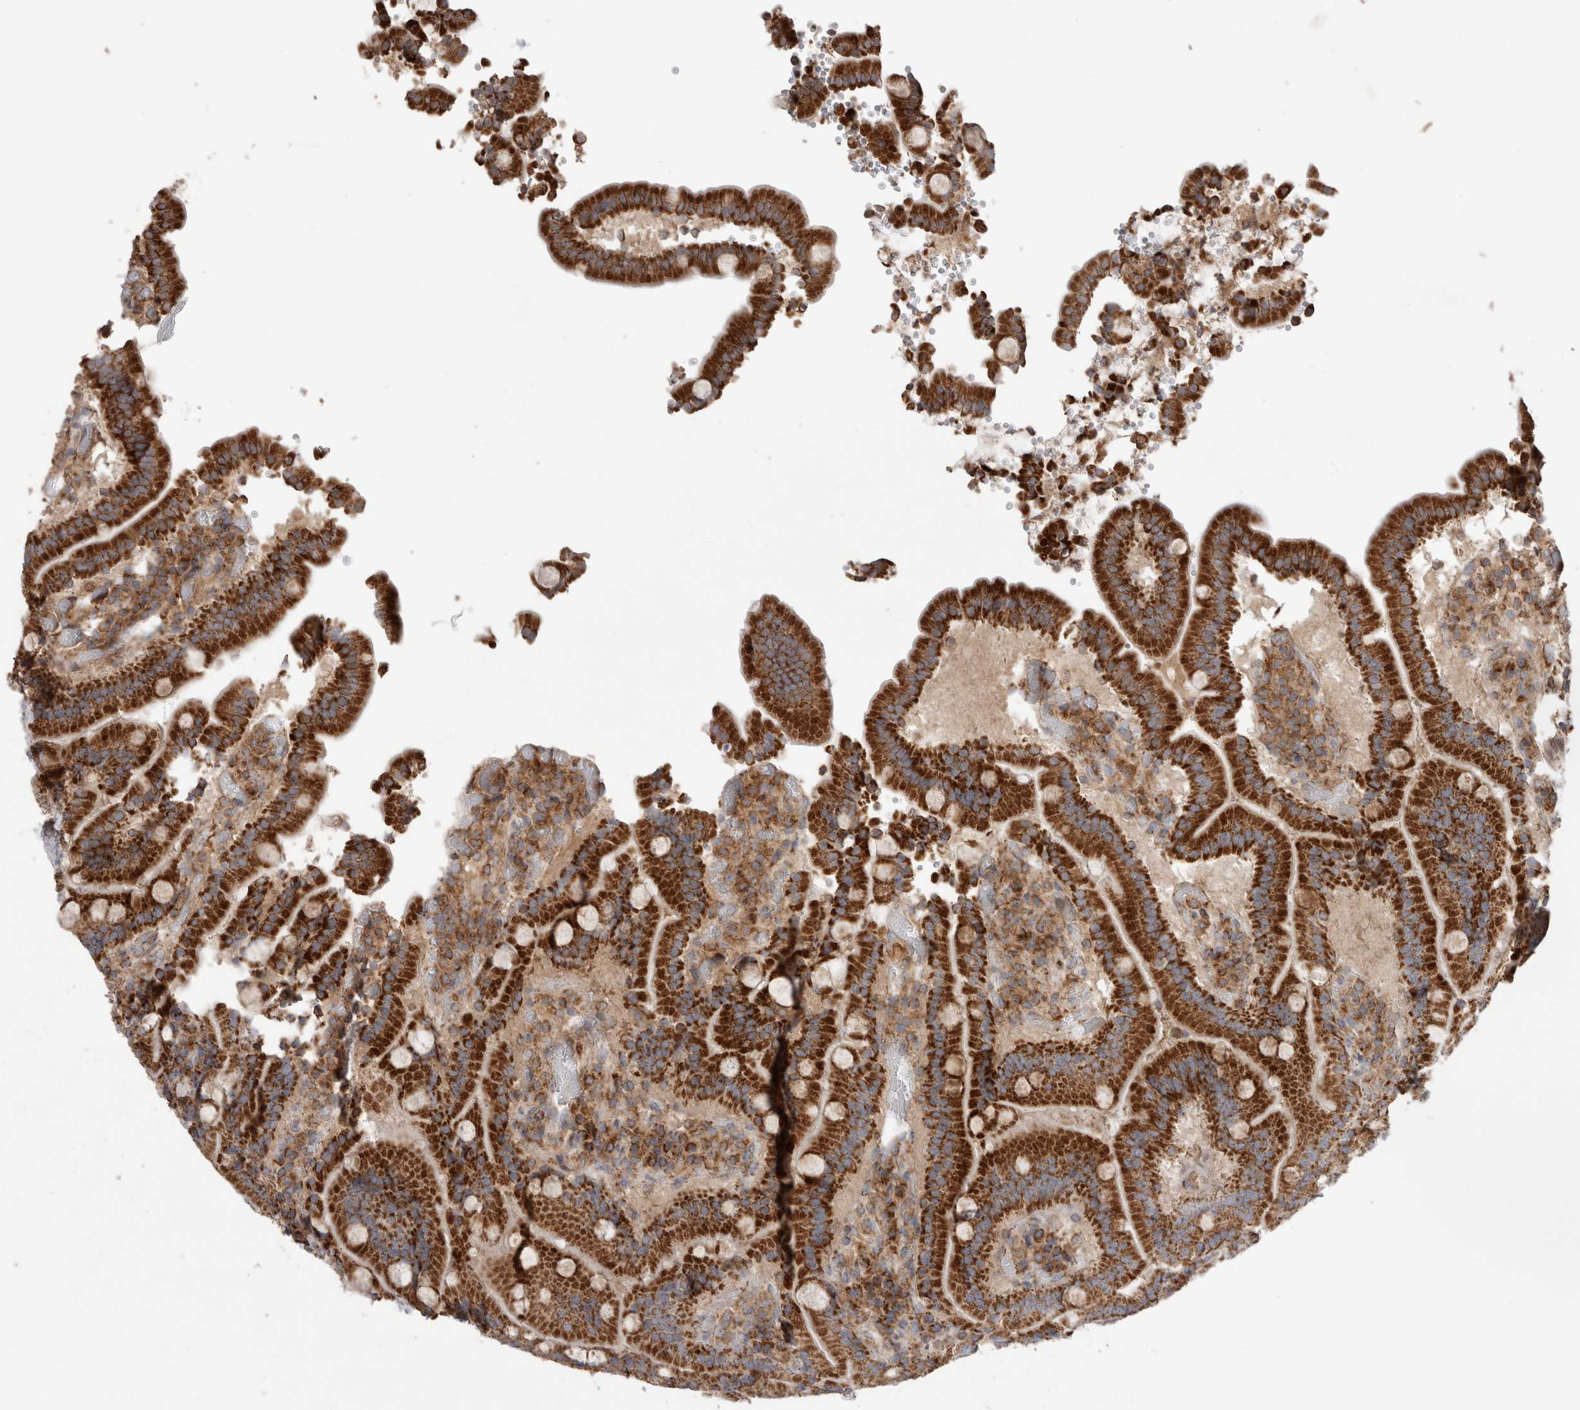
{"staining": {"intensity": "strong", "quantity": ">75%", "location": "cytoplasmic/membranous"}, "tissue": "duodenum", "cell_type": "Glandular cells", "image_type": "normal", "snomed": [{"axis": "morphology", "description": "Normal tissue, NOS"}, {"axis": "topography", "description": "Duodenum"}], "caption": "Immunohistochemistry photomicrograph of benign duodenum stained for a protein (brown), which demonstrates high levels of strong cytoplasmic/membranous expression in about >75% of glandular cells.", "gene": "KIF21B", "patient": {"sex": "female", "age": 62}}